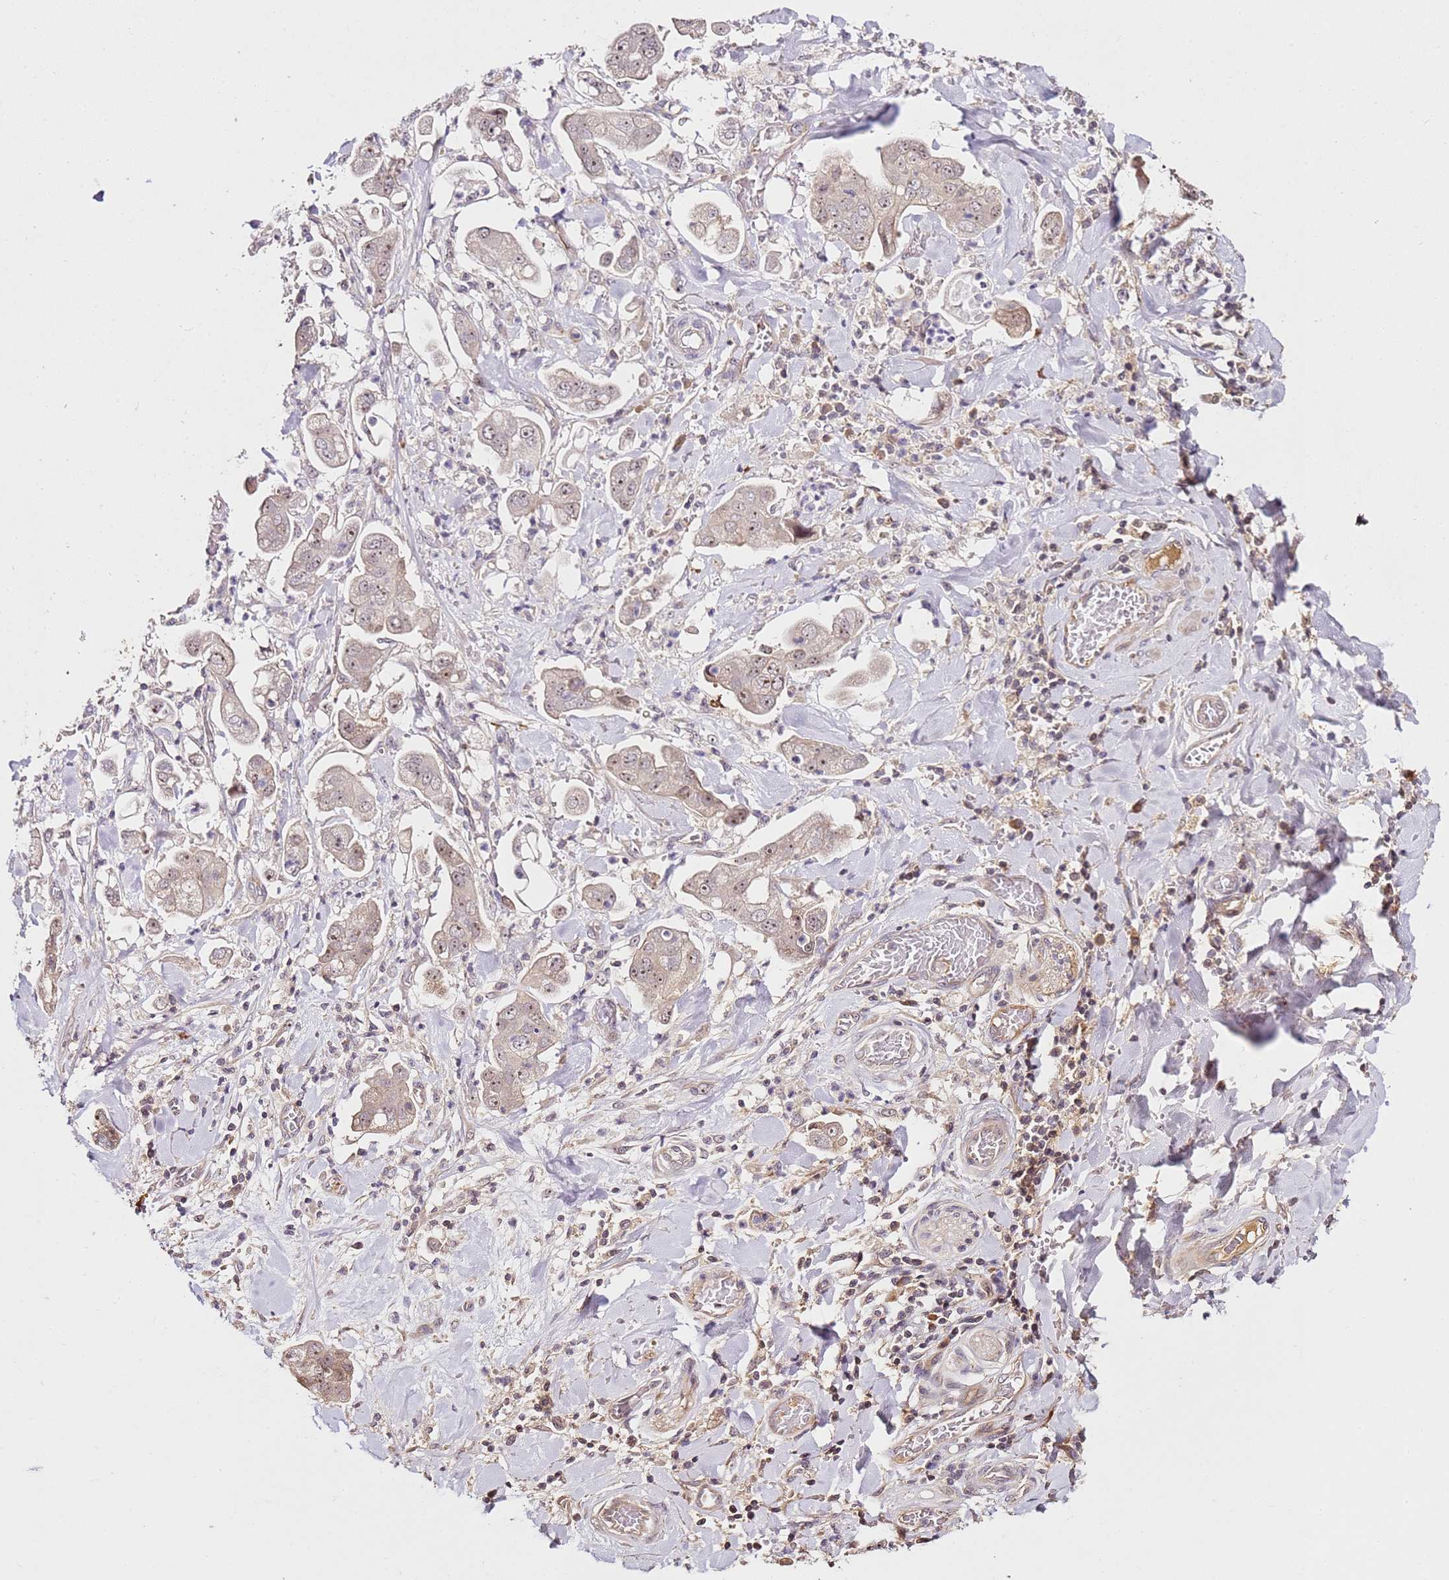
{"staining": {"intensity": "weak", "quantity": ">75%", "location": "cytoplasmic/membranous,nuclear"}, "tissue": "stomach cancer", "cell_type": "Tumor cells", "image_type": "cancer", "snomed": [{"axis": "morphology", "description": "Adenocarcinoma, NOS"}, {"axis": "topography", "description": "Stomach"}], "caption": "Immunohistochemistry photomicrograph of neoplastic tissue: human stomach cancer (adenocarcinoma) stained using immunohistochemistry (IHC) reveals low levels of weak protein expression localized specifically in the cytoplasmic/membranous and nuclear of tumor cells, appearing as a cytoplasmic/membranous and nuclear brown color.", "gene": "DDX27", "patient": {"sex": "male", "age": 62}}